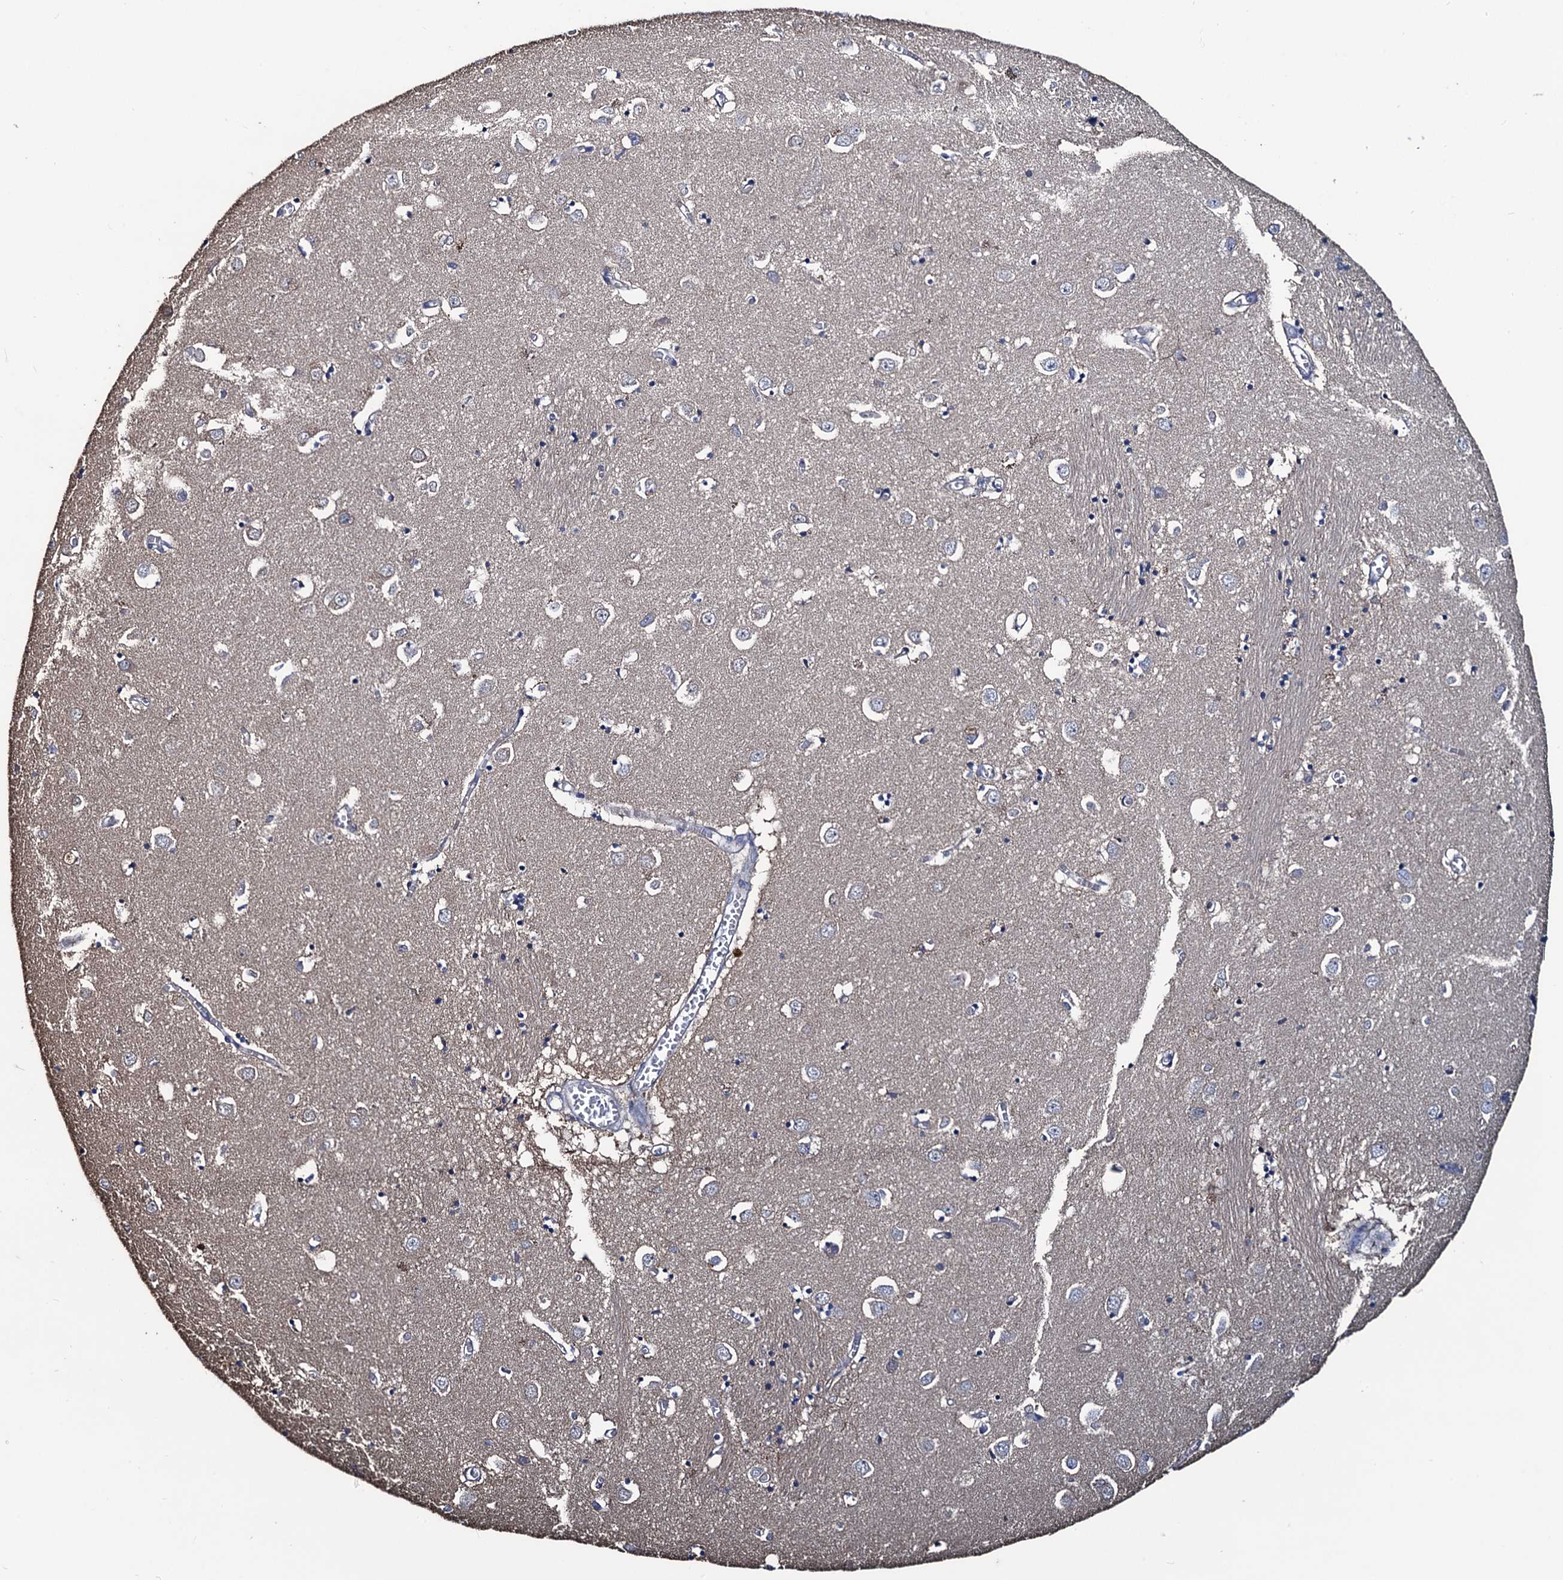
{"staining": {"intensity": "negative", "quantity": "none", "location": "none"}, "tissue": "caudate", "cell_type": "Glial cells", "image_type": "normal", "snomed": [{"axis": "morphology", "description": "Normal tissue, NOS"}, {"axis": "topography", "description": "Lateral ventricle wall"}], "caption": "DAB (3,3'-diaminobenzidine) immunohistochemical staining of benign caudate reveals no significant expression in glial cells.", "gene": "RTKN2", "patient": {"sex": "male", "age": 70}}